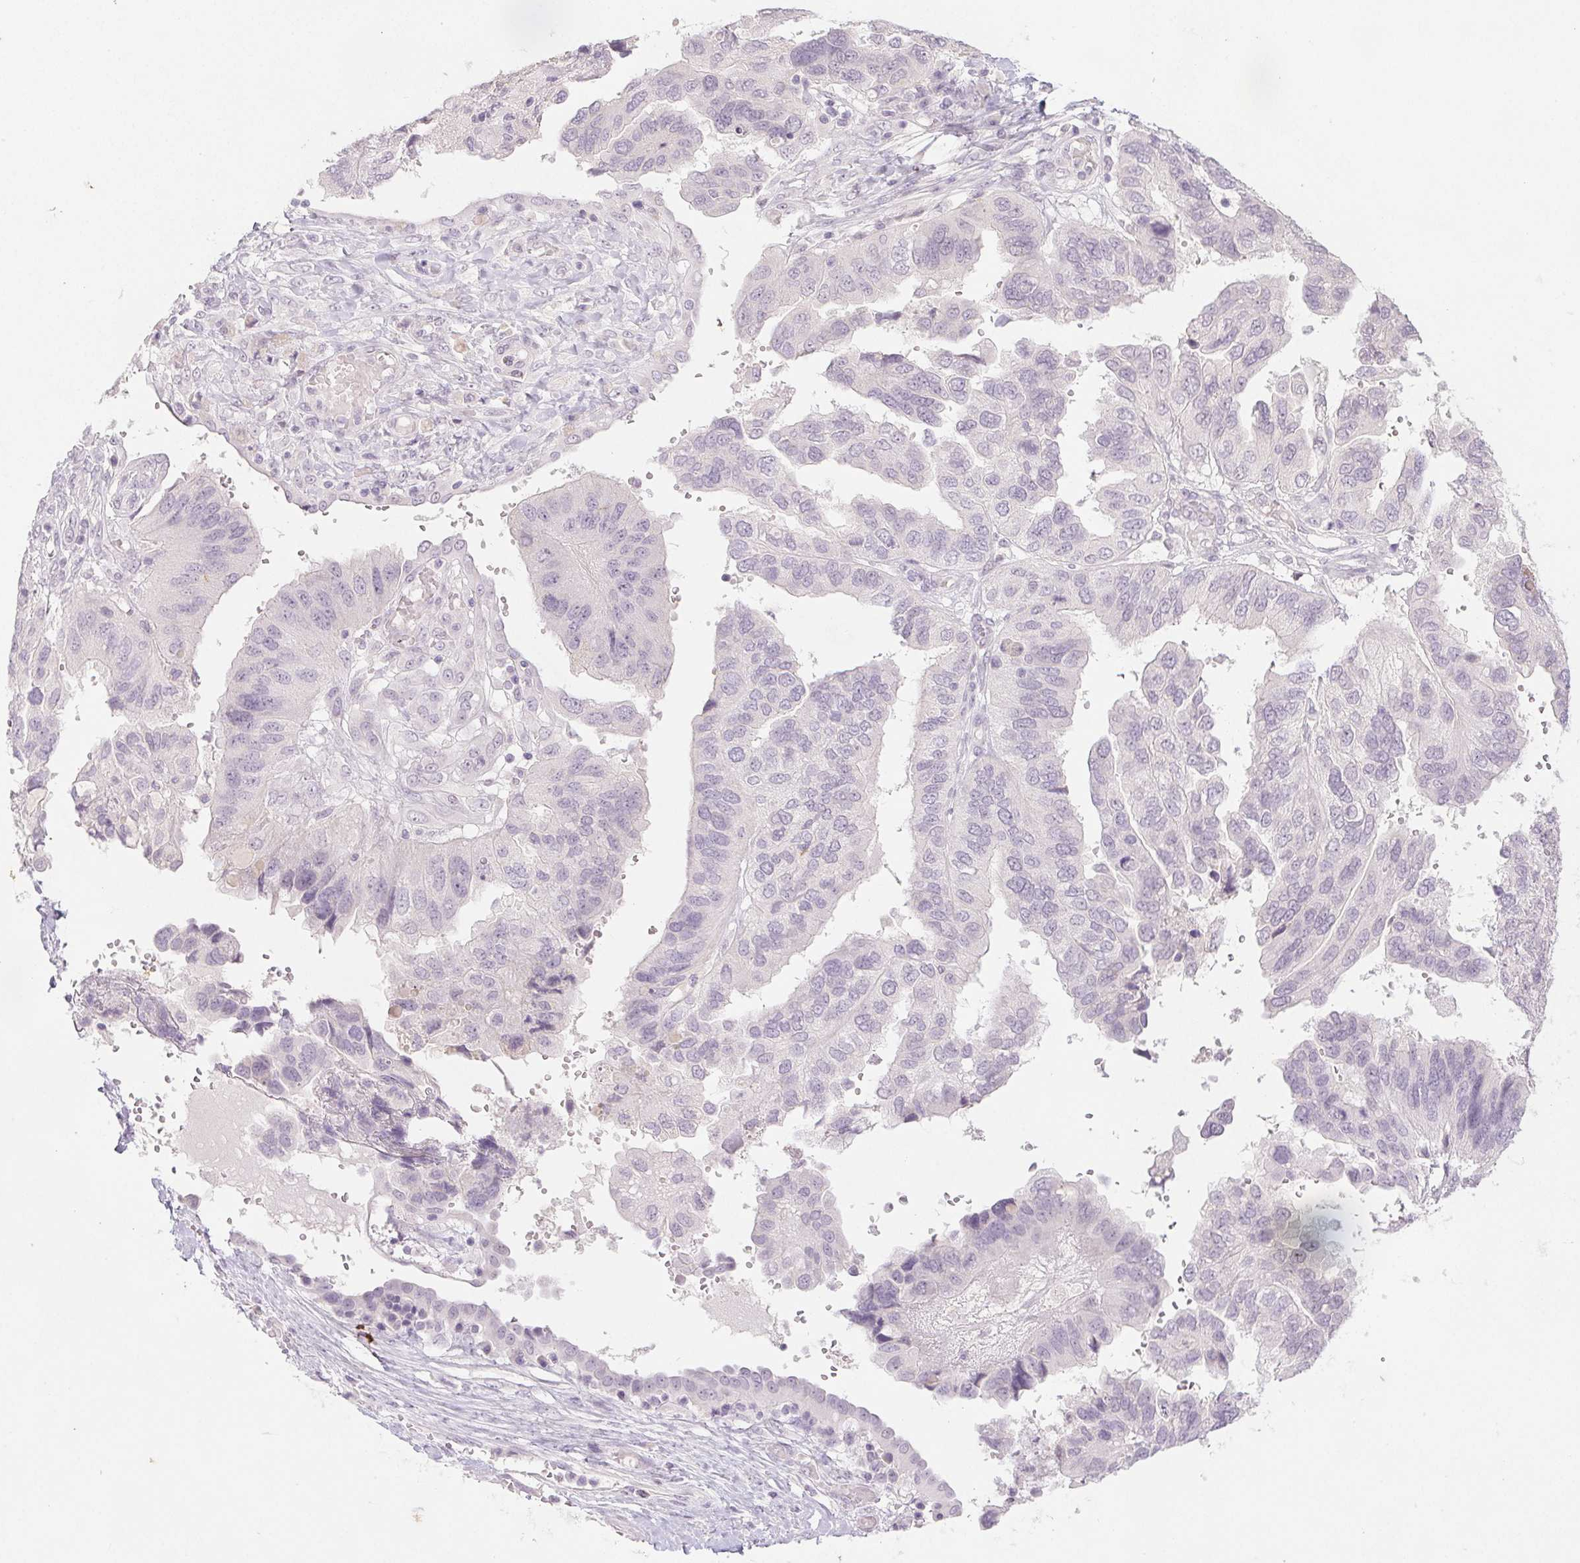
{"staining": {"intensity": "negative", "quantity": "none", "location": "none"}, "tissue": "ovarian cancer", "cell_type": "Tumor cells", "image_type": "cancer", "snomed": [{"axis": "morphology", "description": "Cystadenocarcinoma, serous, NOS"}, {"axis": "topography", "description": "Ovary"}], "caption": "An image of serous cystadenocarcinoma (ovarian) stained for a protein demonstrates no brown staining in tumor cells.", "gene": "PI3", "patient": {"sex": "female", "age": 79}}